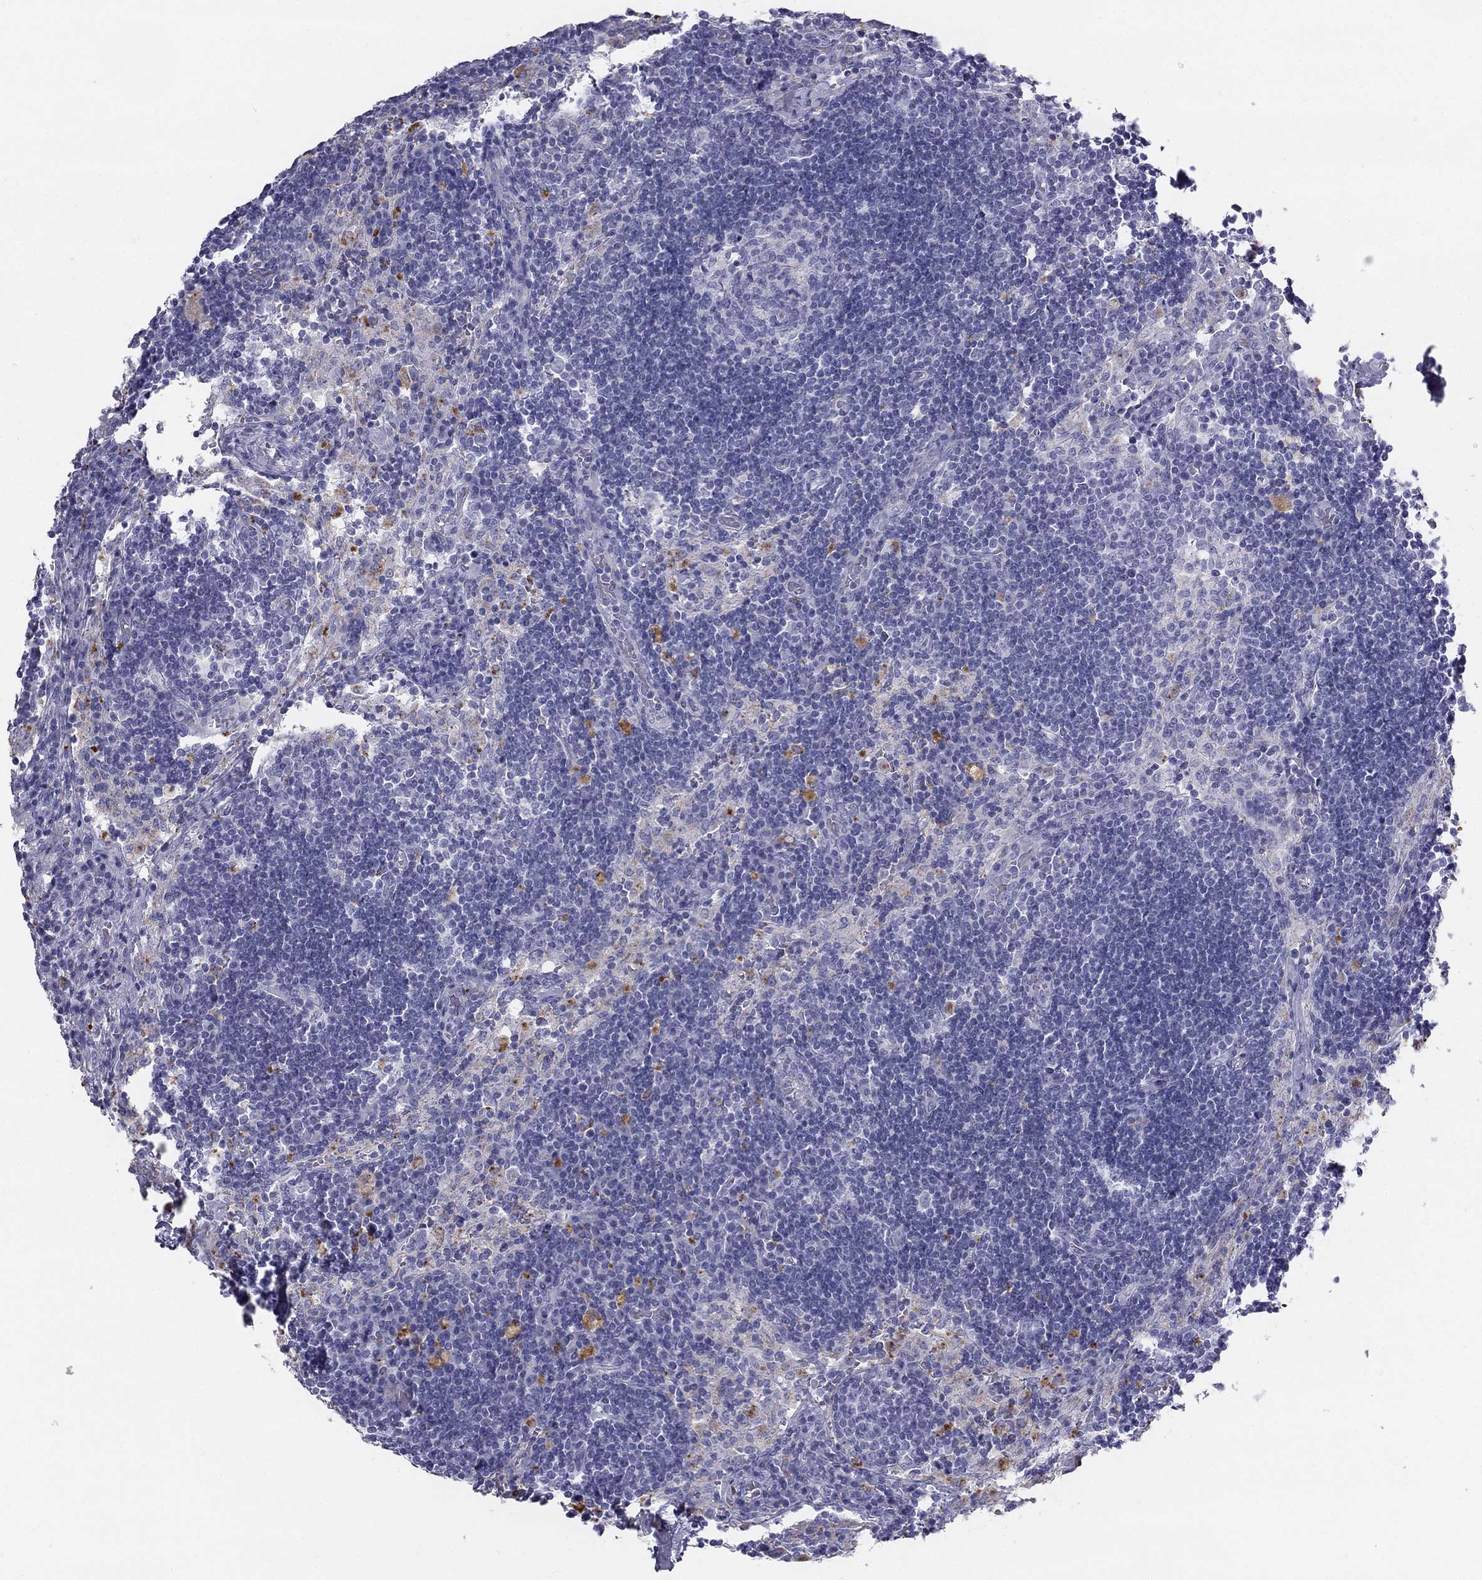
{"staining": {"intensity": "negative", "quantity": "none", "location": "none"}, "tissue": "lymph node", "cell_type": "Germinal center cells", "image_type": "normal", "snomed": [{"axis": "morphology", "description": "Normal tissue, NOS"}, {"axis": "topography", "description": "Lymph node"}], "caption": "The immunohistochemistry (IHC) image has no significant staining in germinal center cells of lymph node.", "gene": "ALOXE3", "patient": {"sex": "male", "age": 63}}